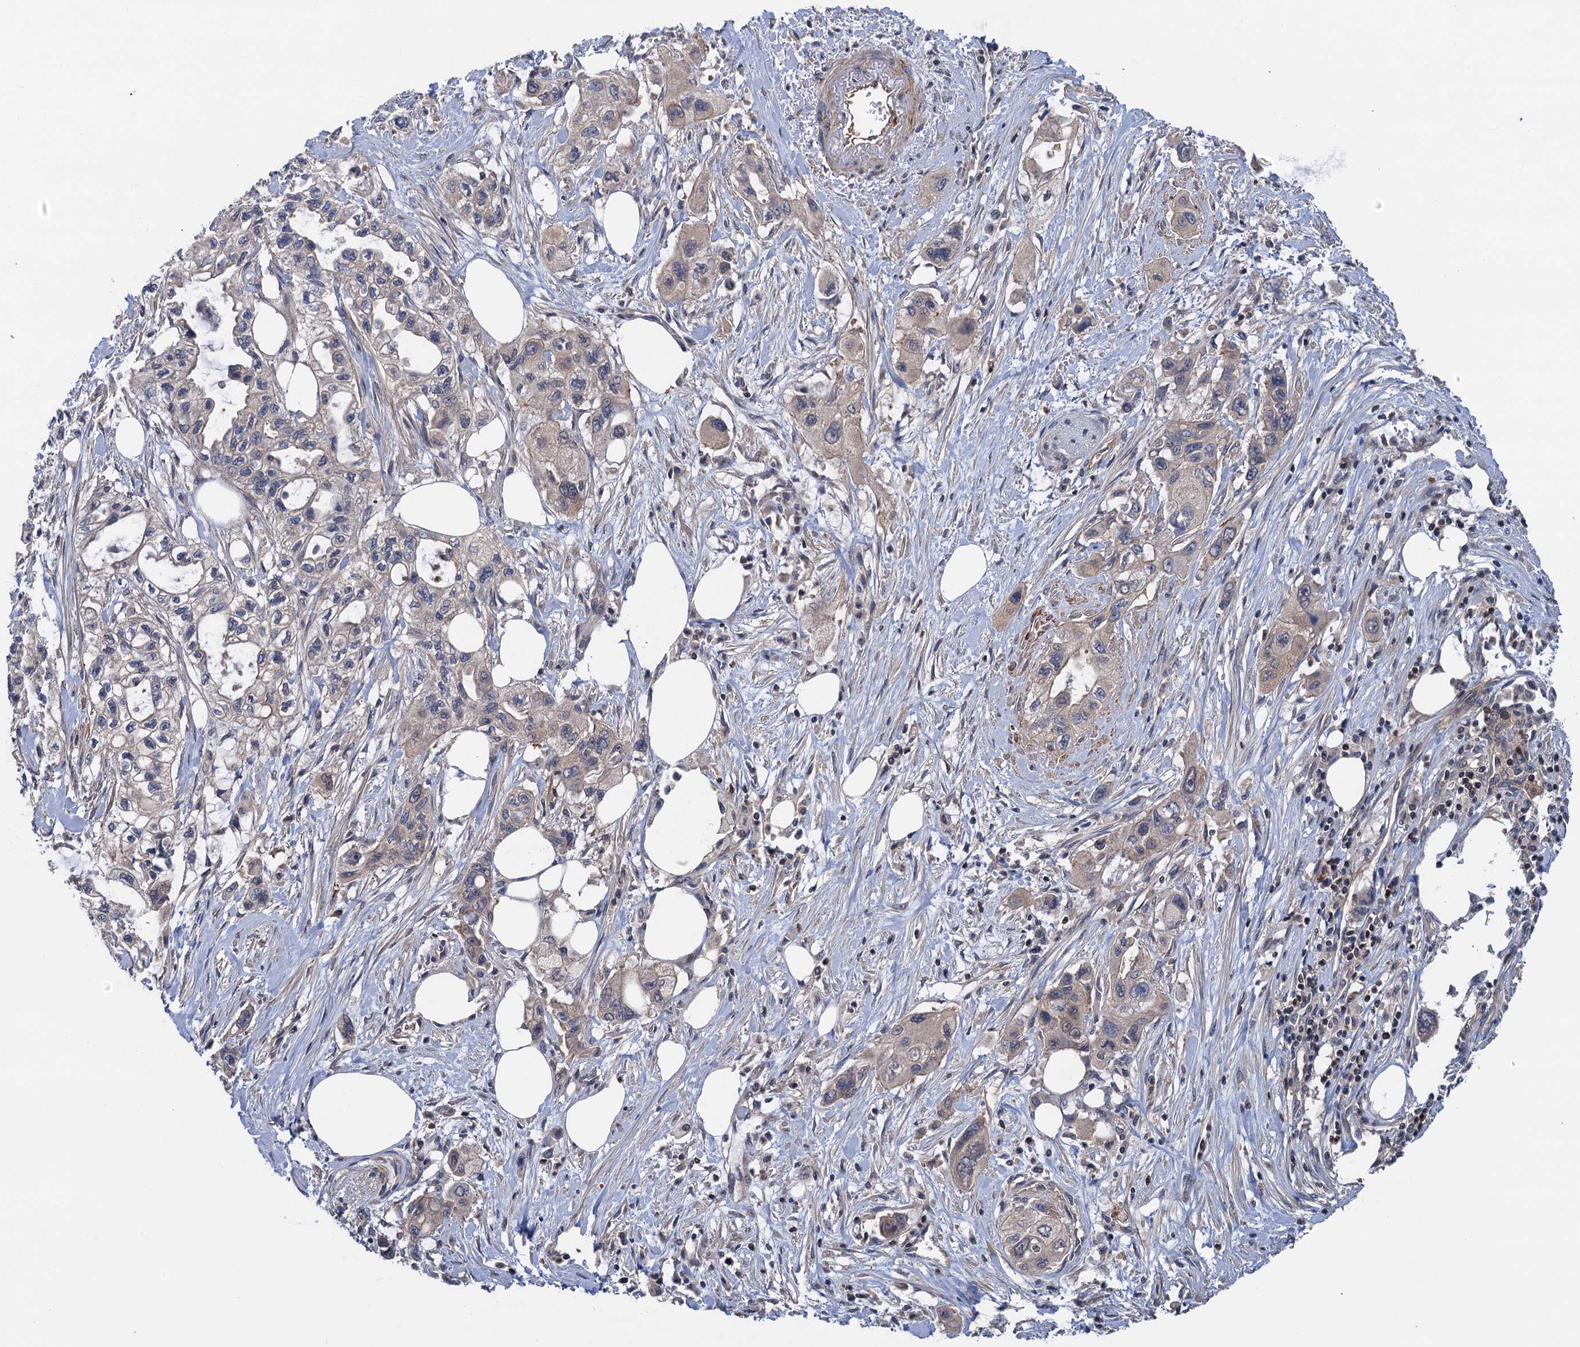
{"staining": {"intensity": "weak", "quantity": "<25%", "location": "cytoplasmic/membranous"}, "tissue": "pancreatic cancer", "cell_type": "Tumor cells", "image_type": "cancer", "snomed": [{"axis": "morphology", "description": "Adenocarcinoma, NOS"}, {"axis": "topography", "description": "Pancreas"}], "caption": "Pancreatic cancer stained for a protein using immunohistochemistry (IHC) exhibits no positivity tumor cells.", "gene": "DGKA", "patient": {"sex": "male", "age": 75}}